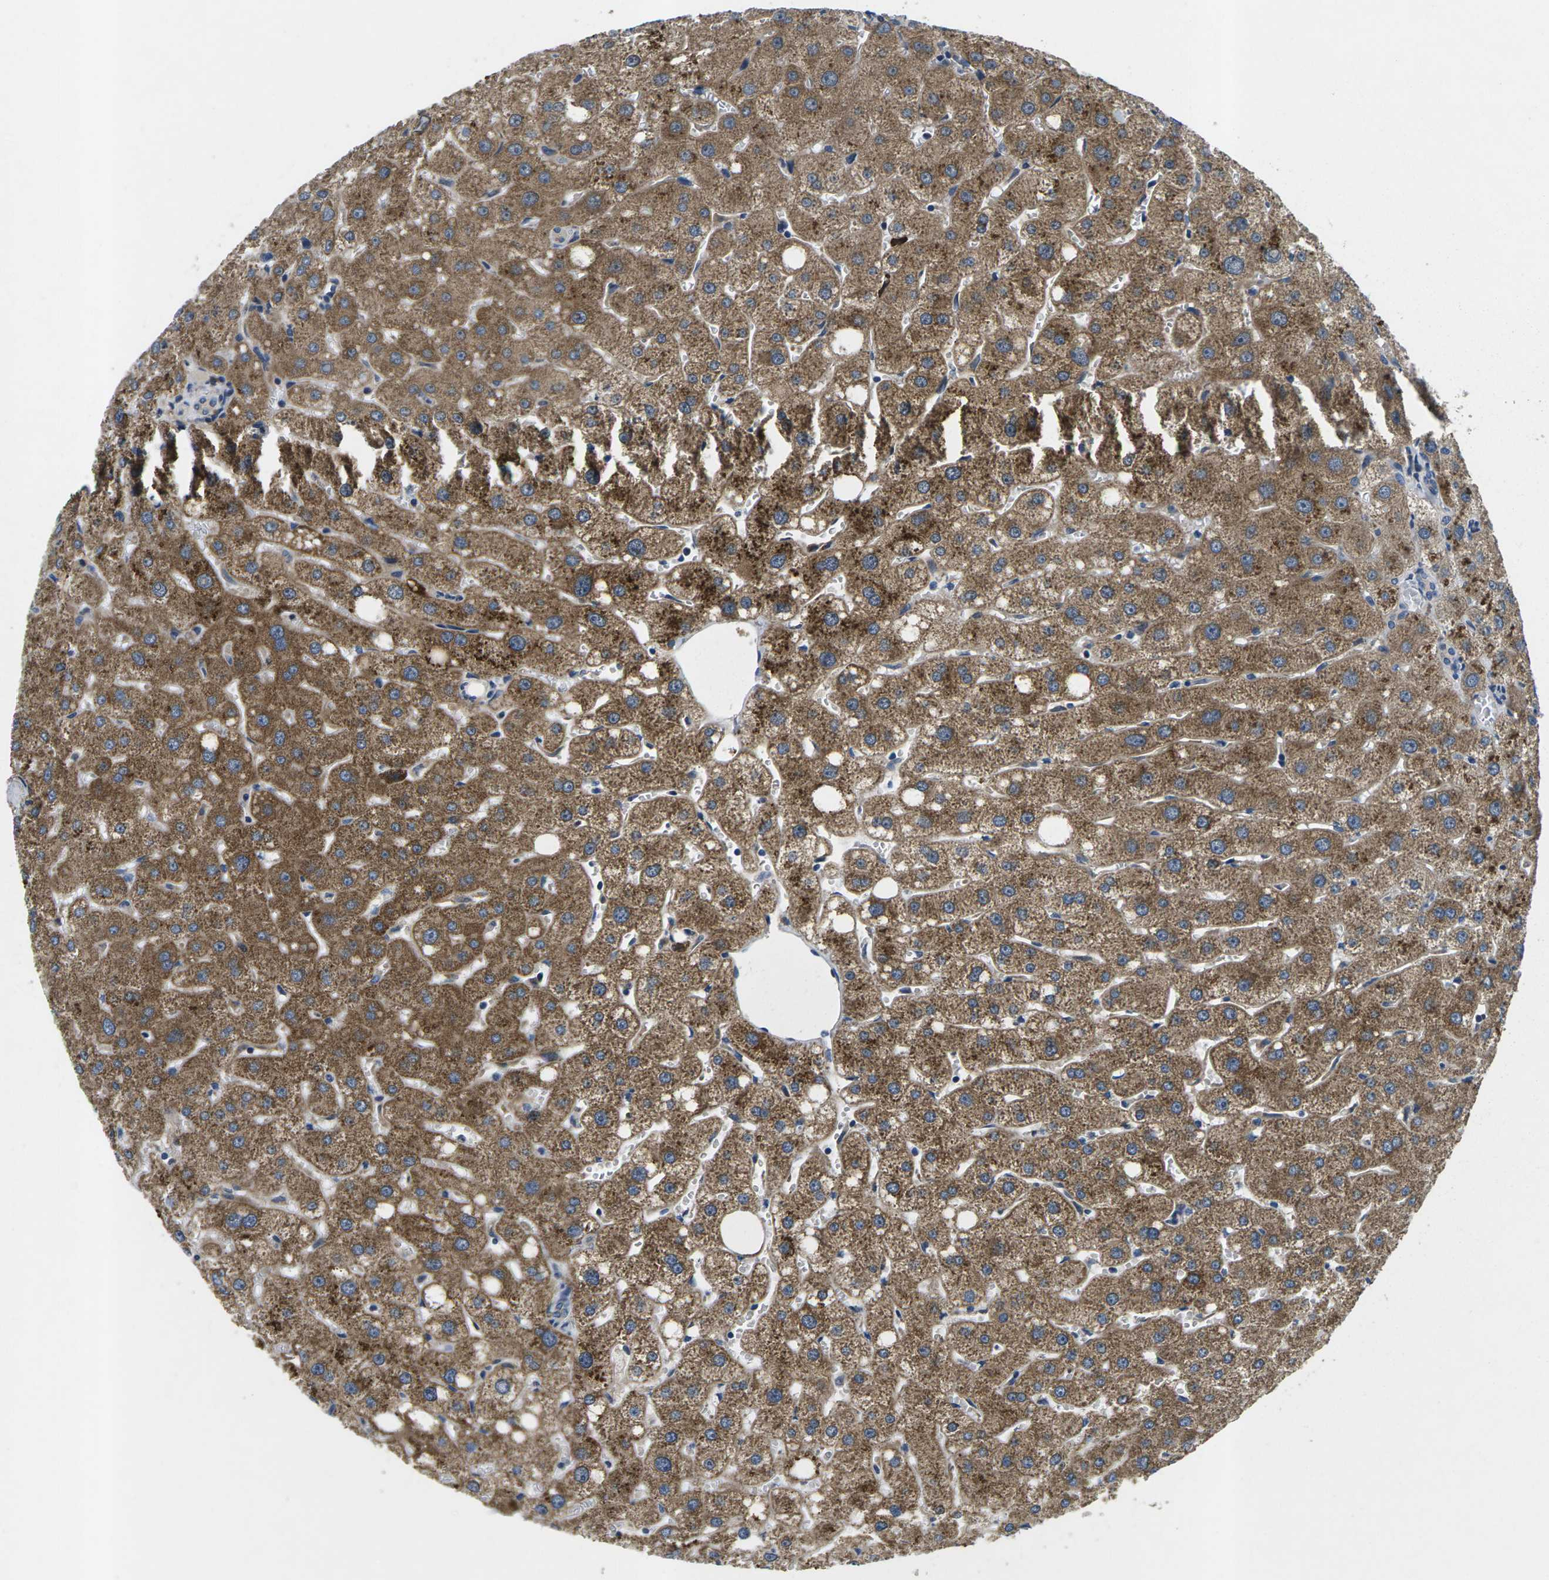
{"staining": {"intensity": "weak", "quantity": "<25%", "location": "cytoplasmic/membranous"}, "tissue": "liver", "cell_type": "Cholangiocytes", "image_type": "normal", "snomed": [{"axis": "morphology", "description": "Normal tissue, NOS"}, {"axis": "topography", "description": "Liver"}], "caption": "There is no significant positivity in cholangiocytes of liver. (Immunohistochemistry, brightfield microscopy, high magnification).", "gene": "ERGIC3", "patient": {"sex": "male", "age": 73}}